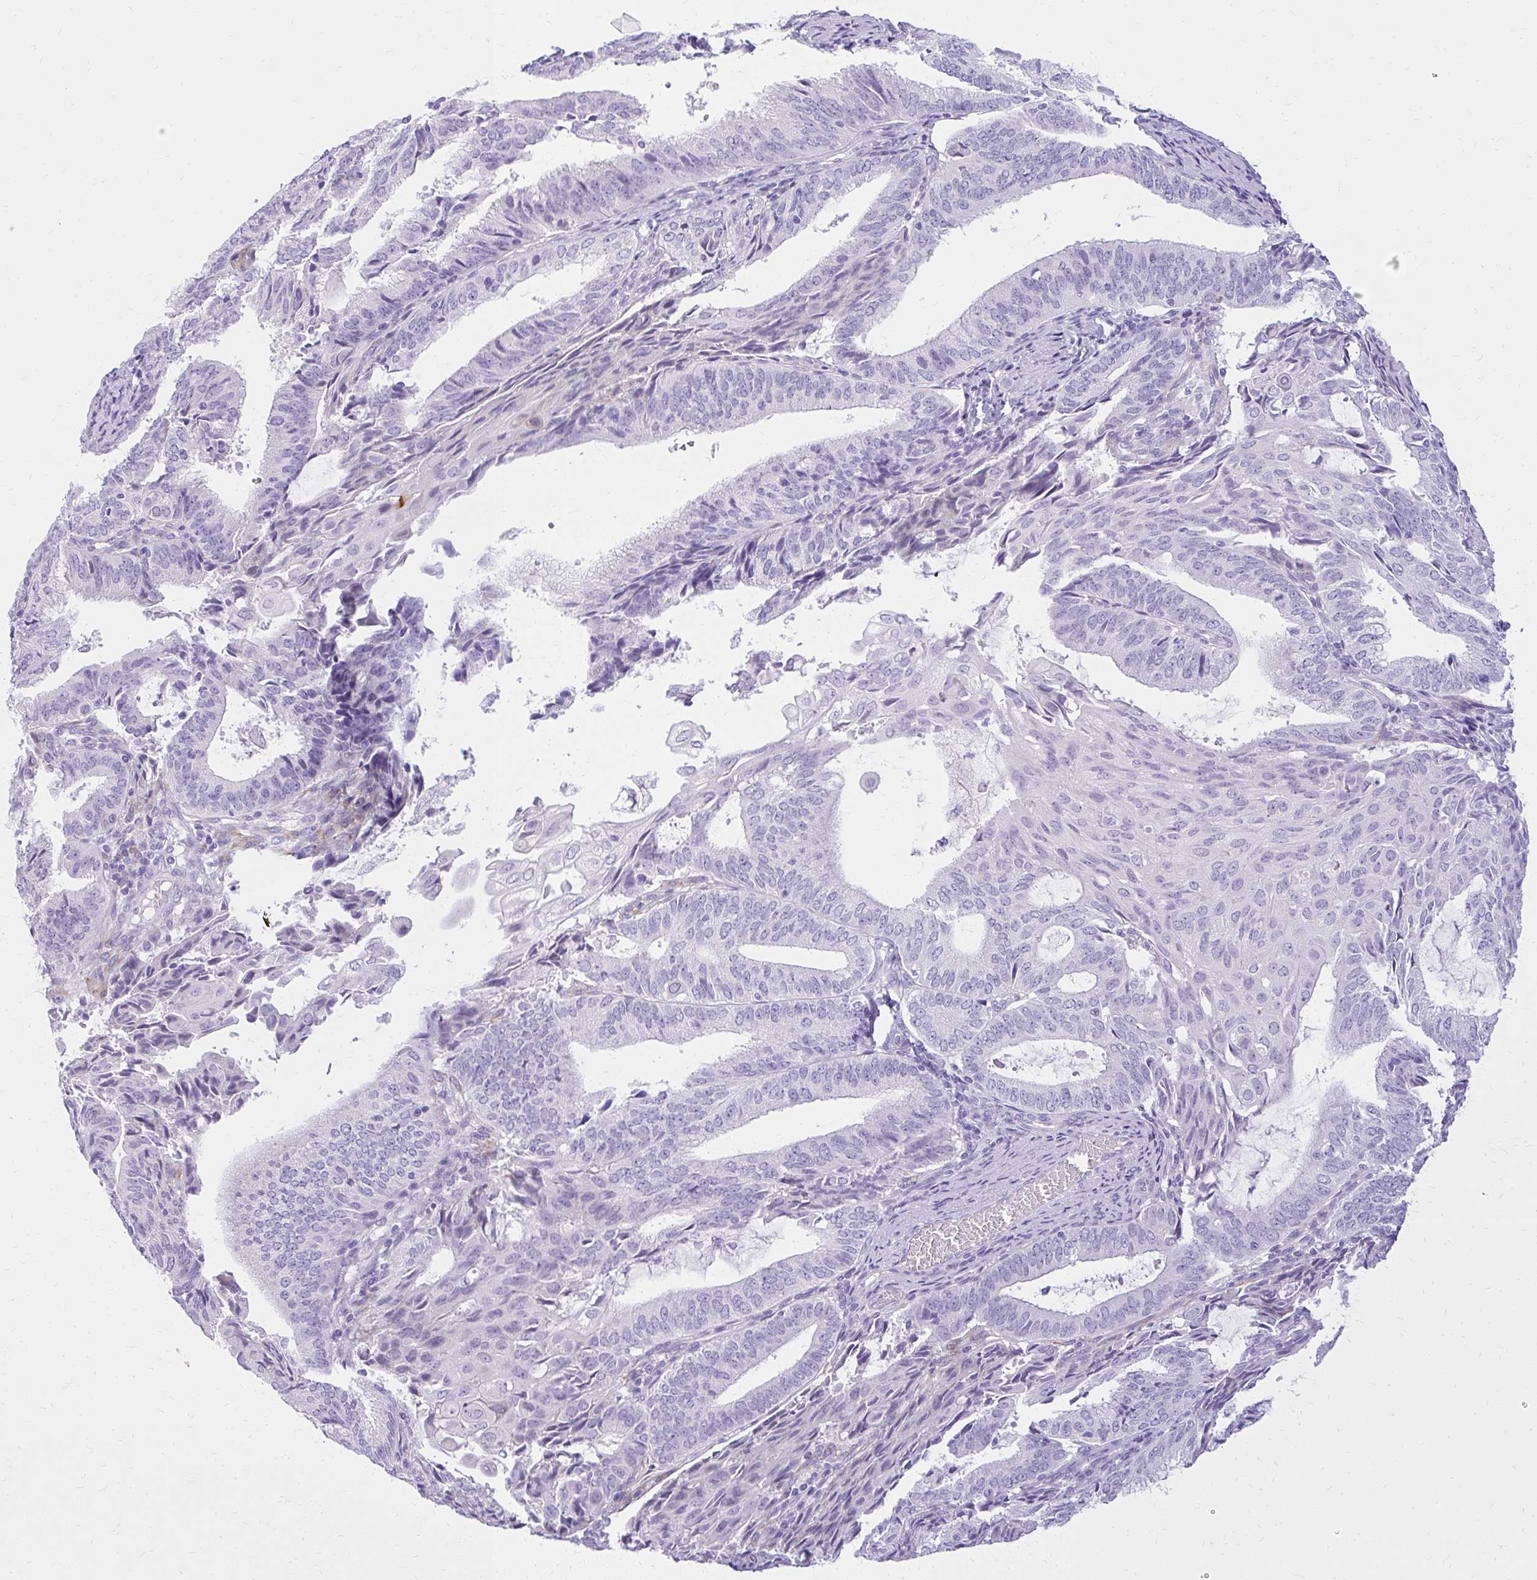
{"staining": {"intensity": "negative", "quantity": "none", "location": "none"}, "tissue": "endometrial cancer", "cell_type": "Tumor cells", "image_type": "cancer", "snomed": [{"axis": "morphology", "description": "Adenocarcinoma, NOS"}, {"axis": "topography", "description": "Endometrium"}], "caption": "Immunohistochemistry (IHC) photomicrograph of neoplastic tissue: human adenocarcinoma (endometrial) stained with DAB demonstrates no significant protein positivity in tumor cells. (DAB IHC, high magnification).", "gene": "PRAP1", "patient": {"sex": "female", "age": 49}}